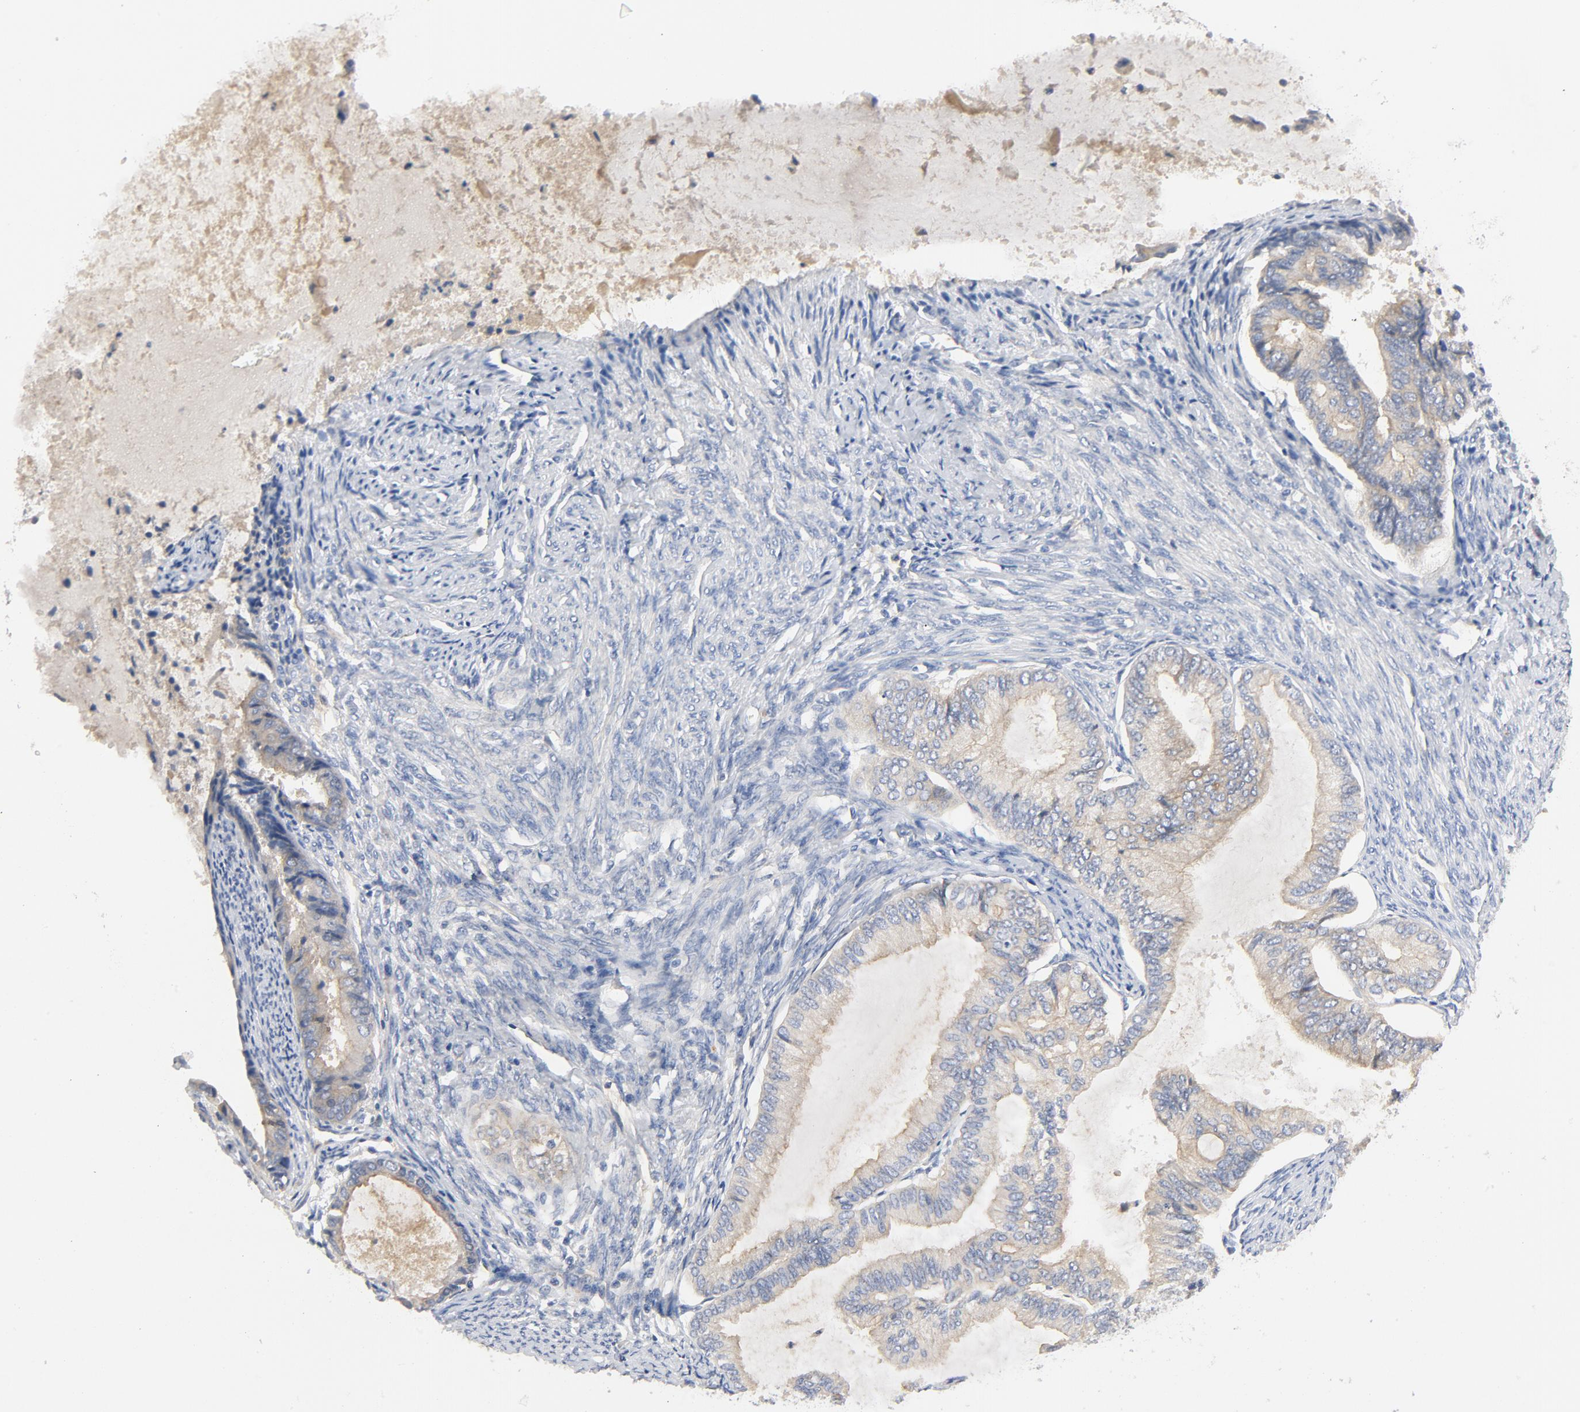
{"staining": {"intensity": "weak", "quantity": ">75%", "location": "cytoplasmic/membranous"}, "tissue": "endometrial cancer", "cell_type": "Tumor cells", "image_type": "cancer", "snomed": [{"axis": "morphology", "description": "Adenocarcinoma, NOS"}, {"axis": "topography", "description": "Endometrium"}], "caption": "Weak cytoplasmic/membranous staining is identified in about >75% of tumor cells in adenocarcinoma (endometrial).", "gene": "SRC", "patient": {"sex": "female", "age": 86}}